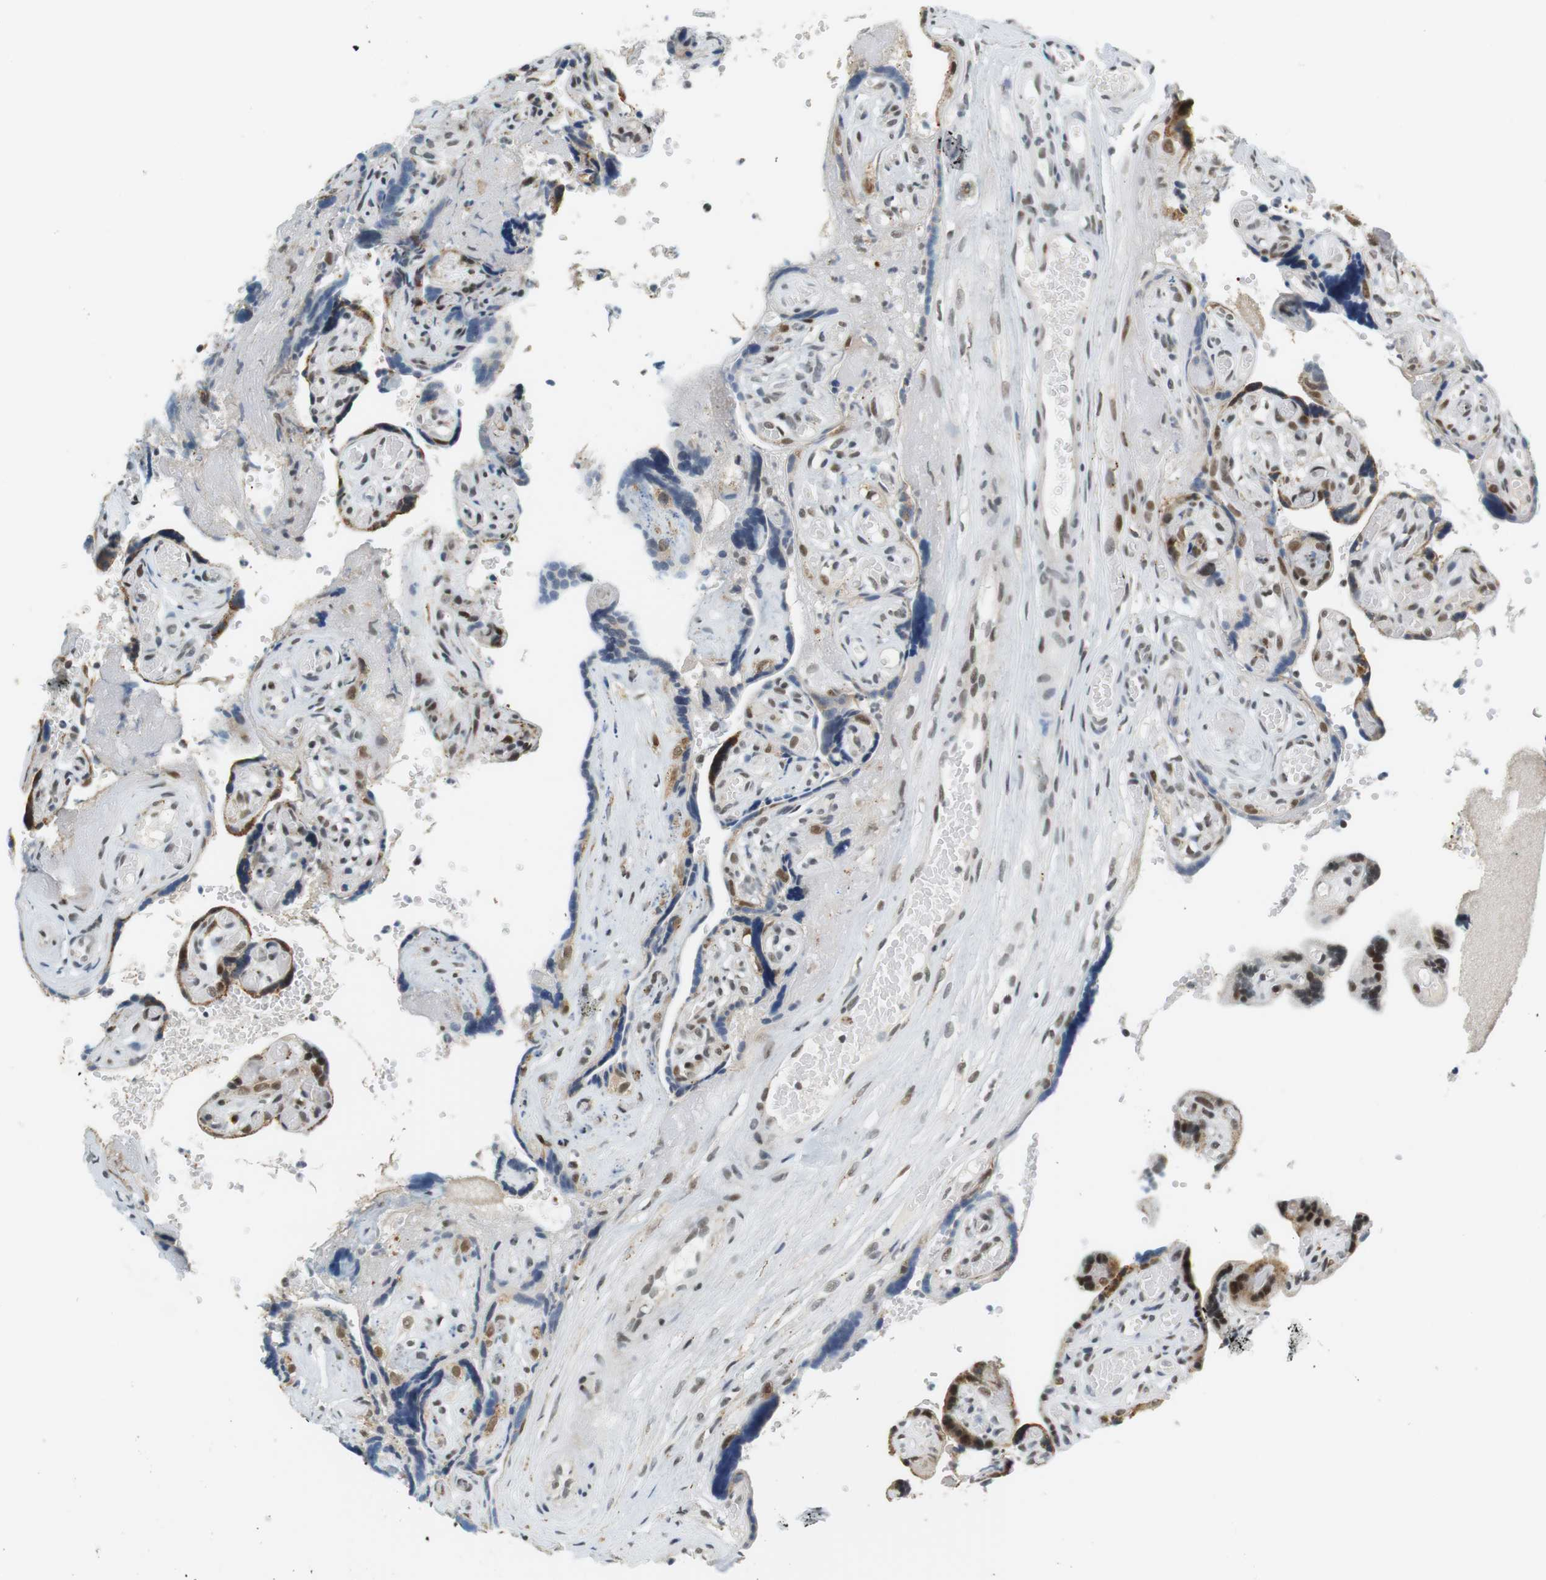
{"staining": {"intensity": "moderate", "quantity": ">75%", "location": "cytoplasmic/membranous,nuclear"}, "tissue": "placenta", "cell_type": "Trophoblastic cells", "image_type": "normal", "snomed": [{"axis": "morphology", "description": "Normal tissue, NOS"}, {"axis": "topography", "description": "Placenta"}], "caption": "Immunohistochemistry (IHC) micrograph of normal placenta stained for a protein (brown), which reveals medium levels of moderate cytoplasmic/membranous,nuclear staining in approximately >75% of trophoblastic cells.", "gene": "RNF38", "patient": {"sex": "female", "age": 30}}